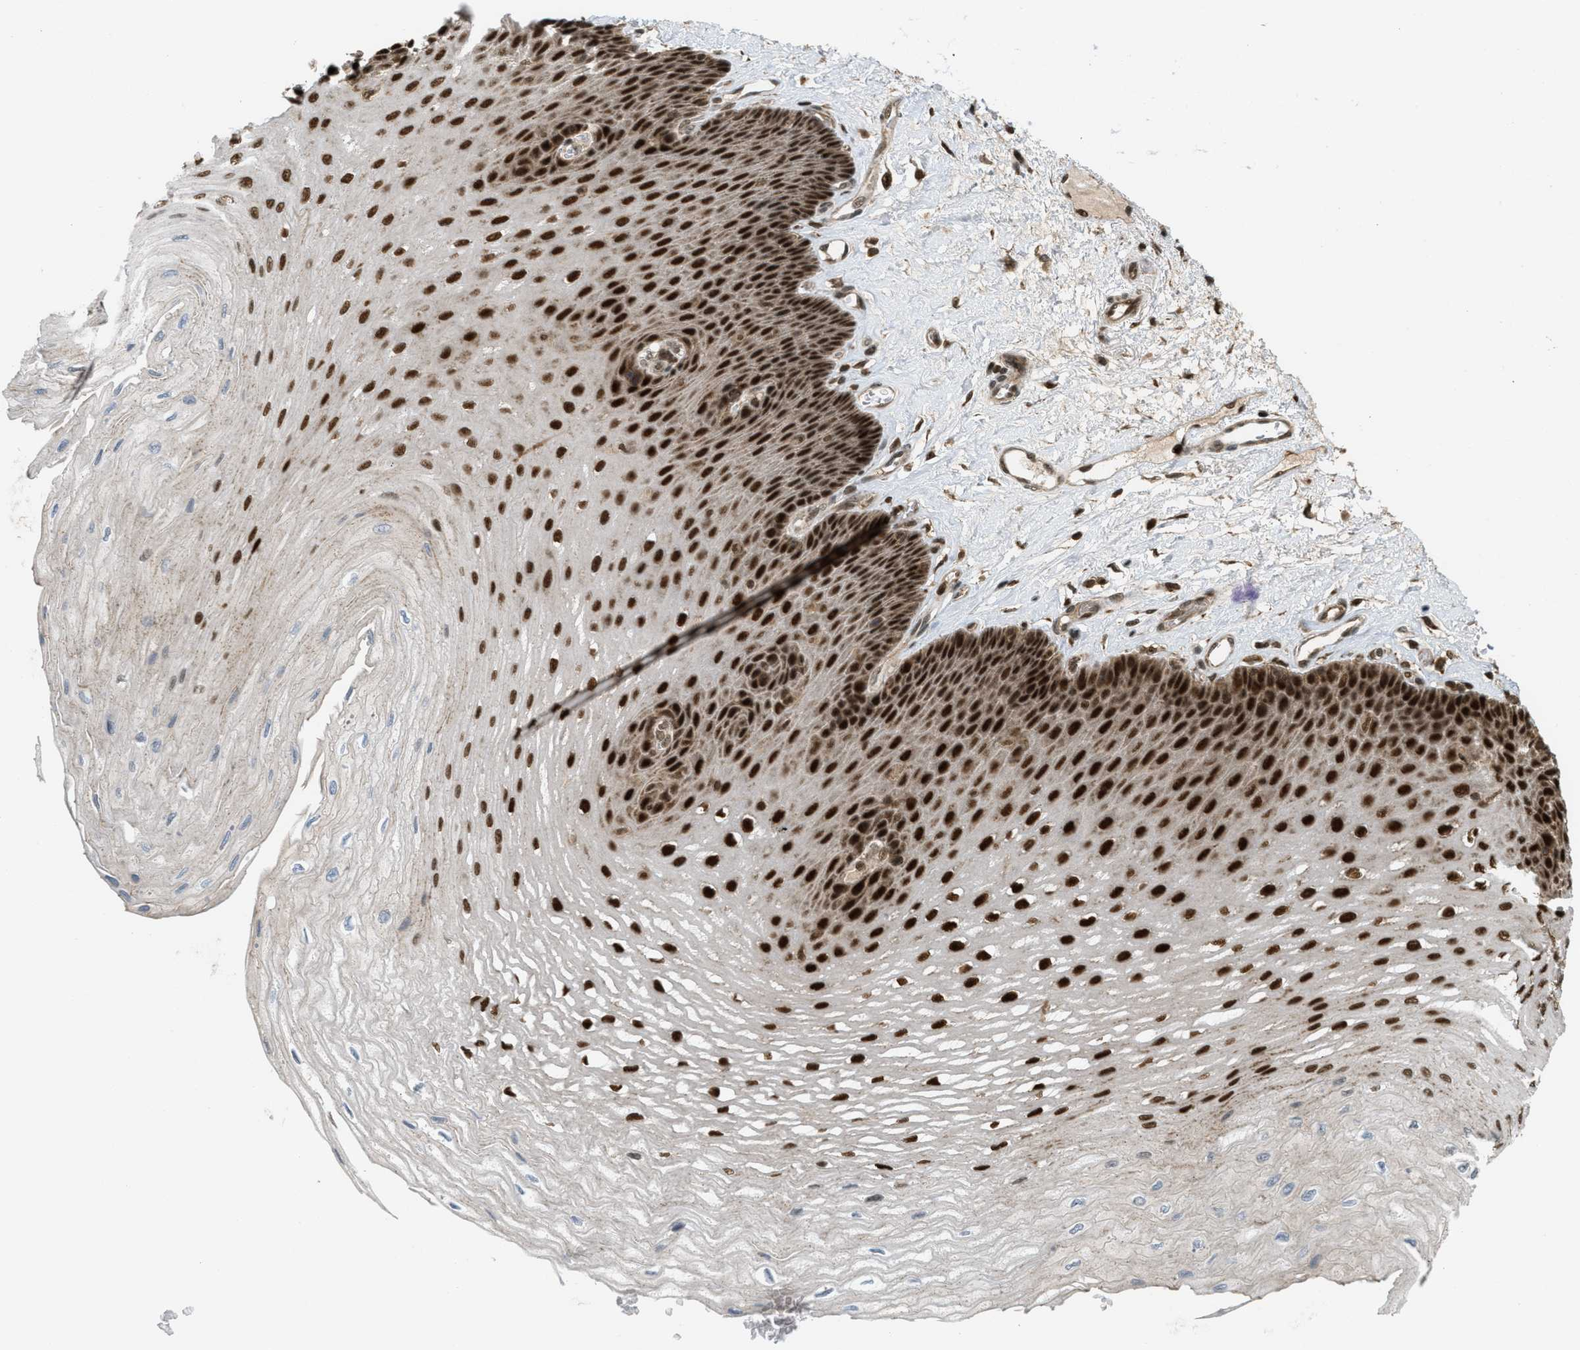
{"staining": {"intensity": "strong", "quantity": ">75%", "location": "cytoplasmic/membranous,nuclear"}, "tissue": "esophagus", "cell_type": "Squamous epithelial cells", "image_type": "normal", "snomed": [{"axis": "morphology", "description": "Normal tissue, NOS"}, {"axis": "topography", "description": "Esophagus"}], "caption": "Immunohistochemistry photomicrograph of normal human esophagus stained for a protein (brown), which displays high levels of strong cytoplasmic/membranous,nuclear staining in approximately >75% of squamous epithelial cells.", "gene": "TLK1", "patient": {"sex": "female", "age": 72}}